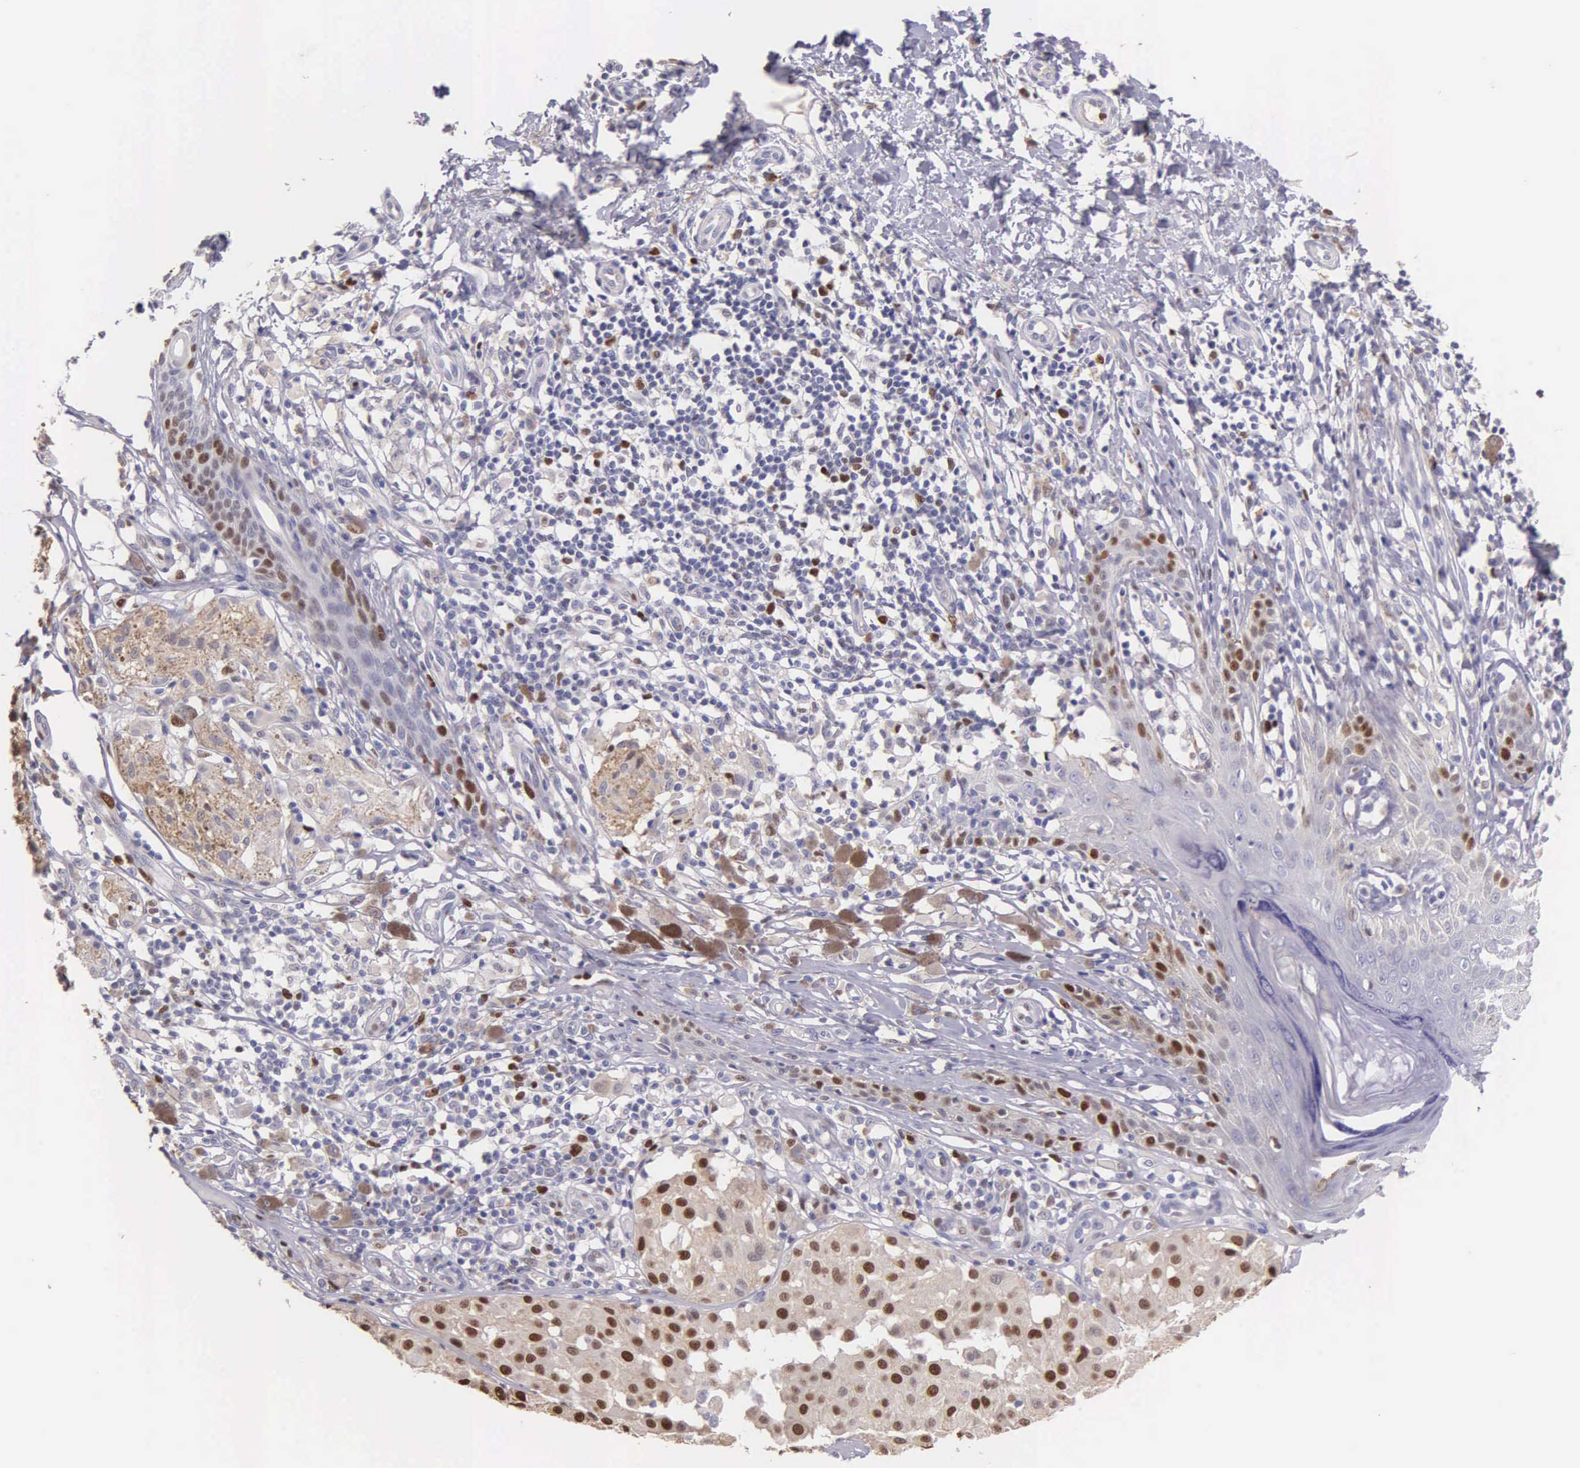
{"staining": {"intensity": "weak", "quantity": "<25%", "location": "nuclear"}, "tissue": "melanoma", "cell_type": "Tumor cells", "image_type": "cancer", "snomed": [{"axis": "morphology", "description": "Malignant melanoma, NOS"}, {"axis": "topography", "description": "Skin"}], "caption": "DAB (3,3'-diaminobenzidine) immunohistochemical staining of melanoma displays no significant staining in tumor cells.", "gene": "MCM5", "patient": {"sex": "male", "age": 36}}